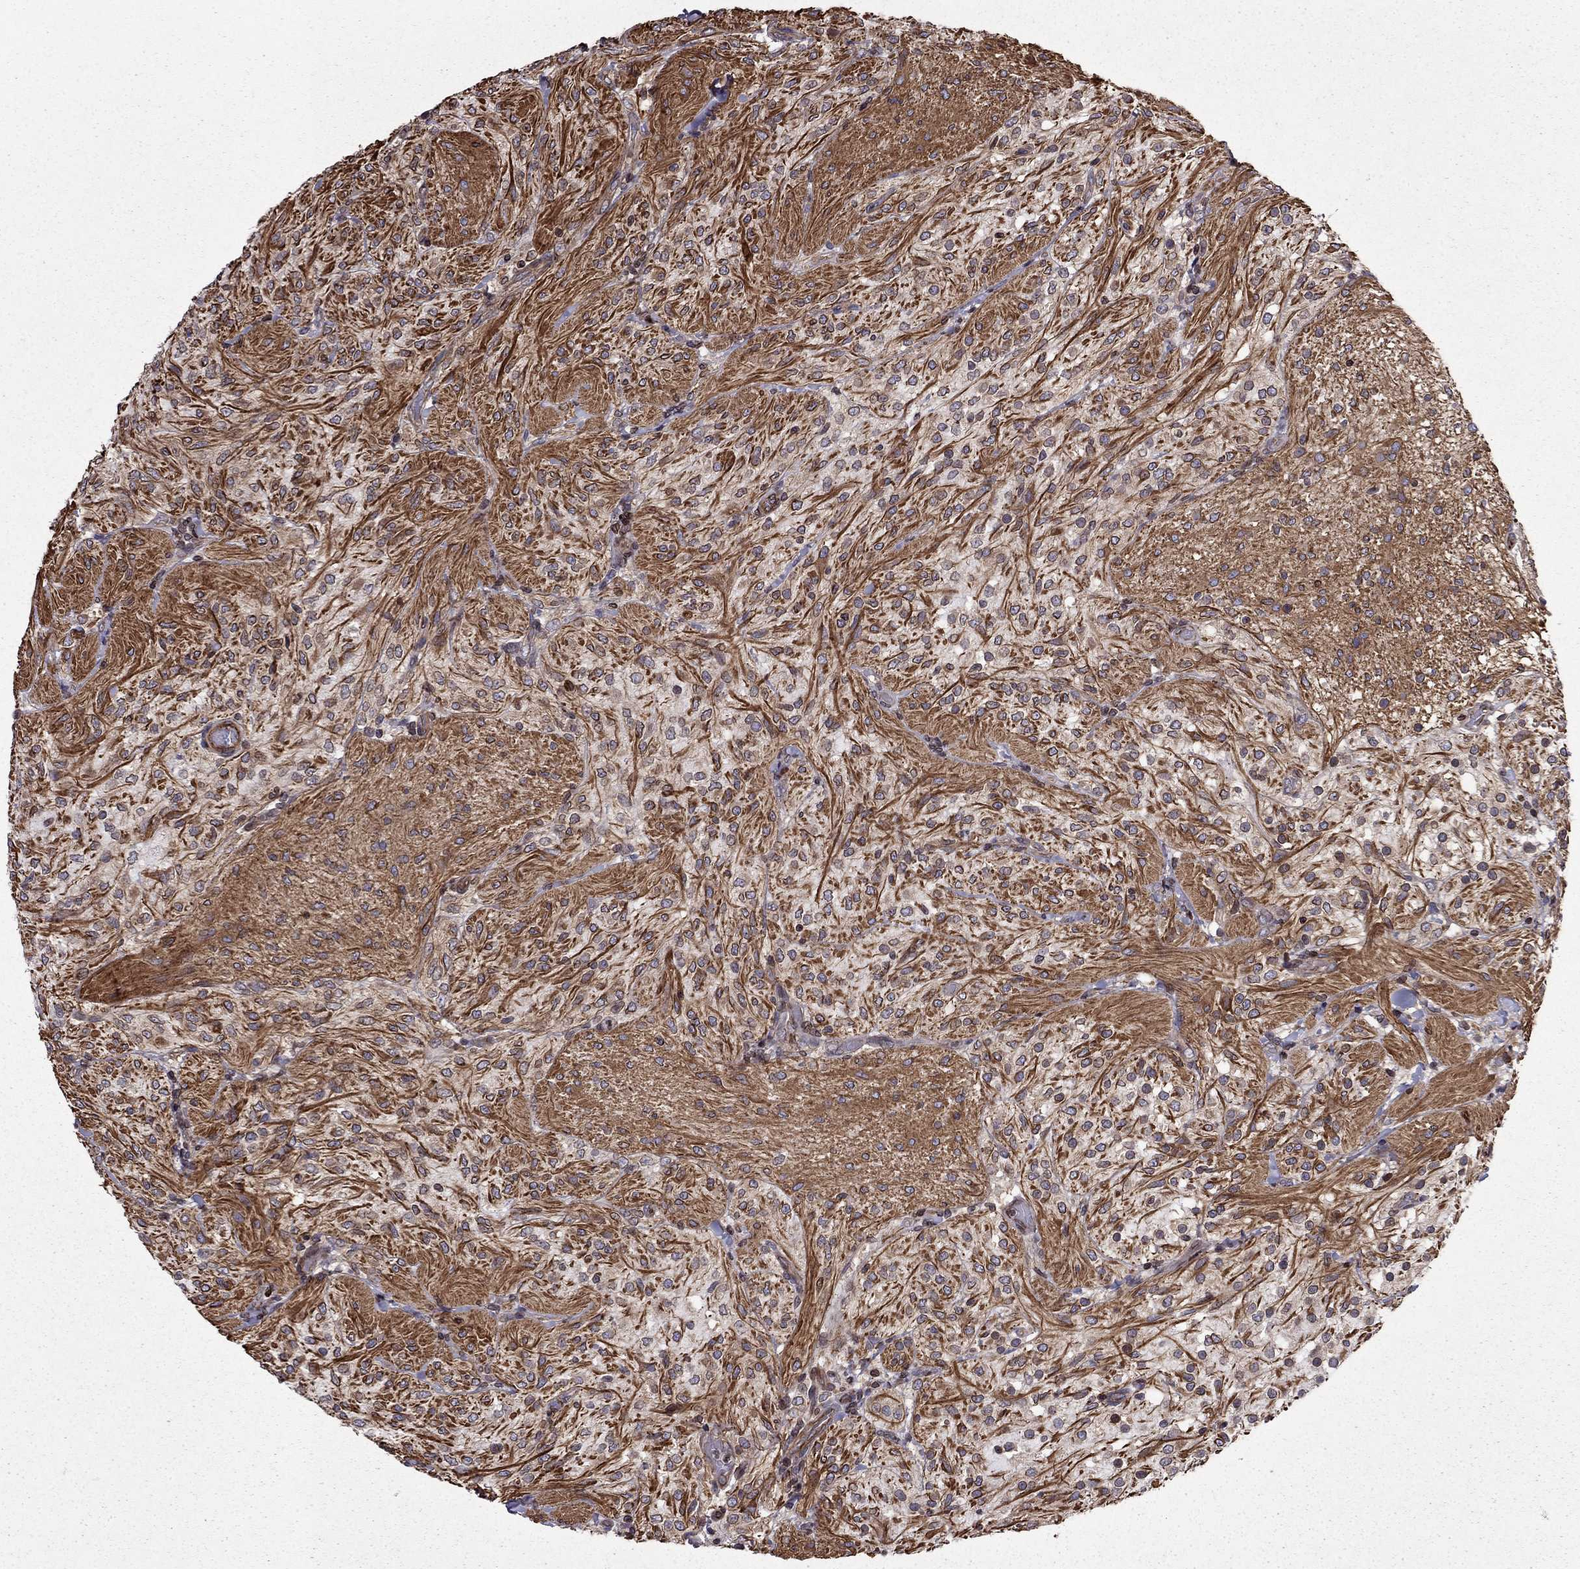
{"staining": {"intensity": "moderate", "quantity": ">75%", "location": "cytoplasmic/membranous"}, "tissue": "glioma", "cell_type": "Tumor cells", "image_type": "cancer", "snomed": [{"axis": "morphology", "description": "Glioma, malignant, Low grade"}, {"axis": "topography", "description": "Brain"}], "caption": "About >75% of tumor cells in low-grade glioma (malignant) demonstrate moderate cytoplasmic/membranous protein staining as visualized by brown immunohistochemical staining.", "gene": "CDC42BPA", "patient": {"sex": "male", "age": 3}}